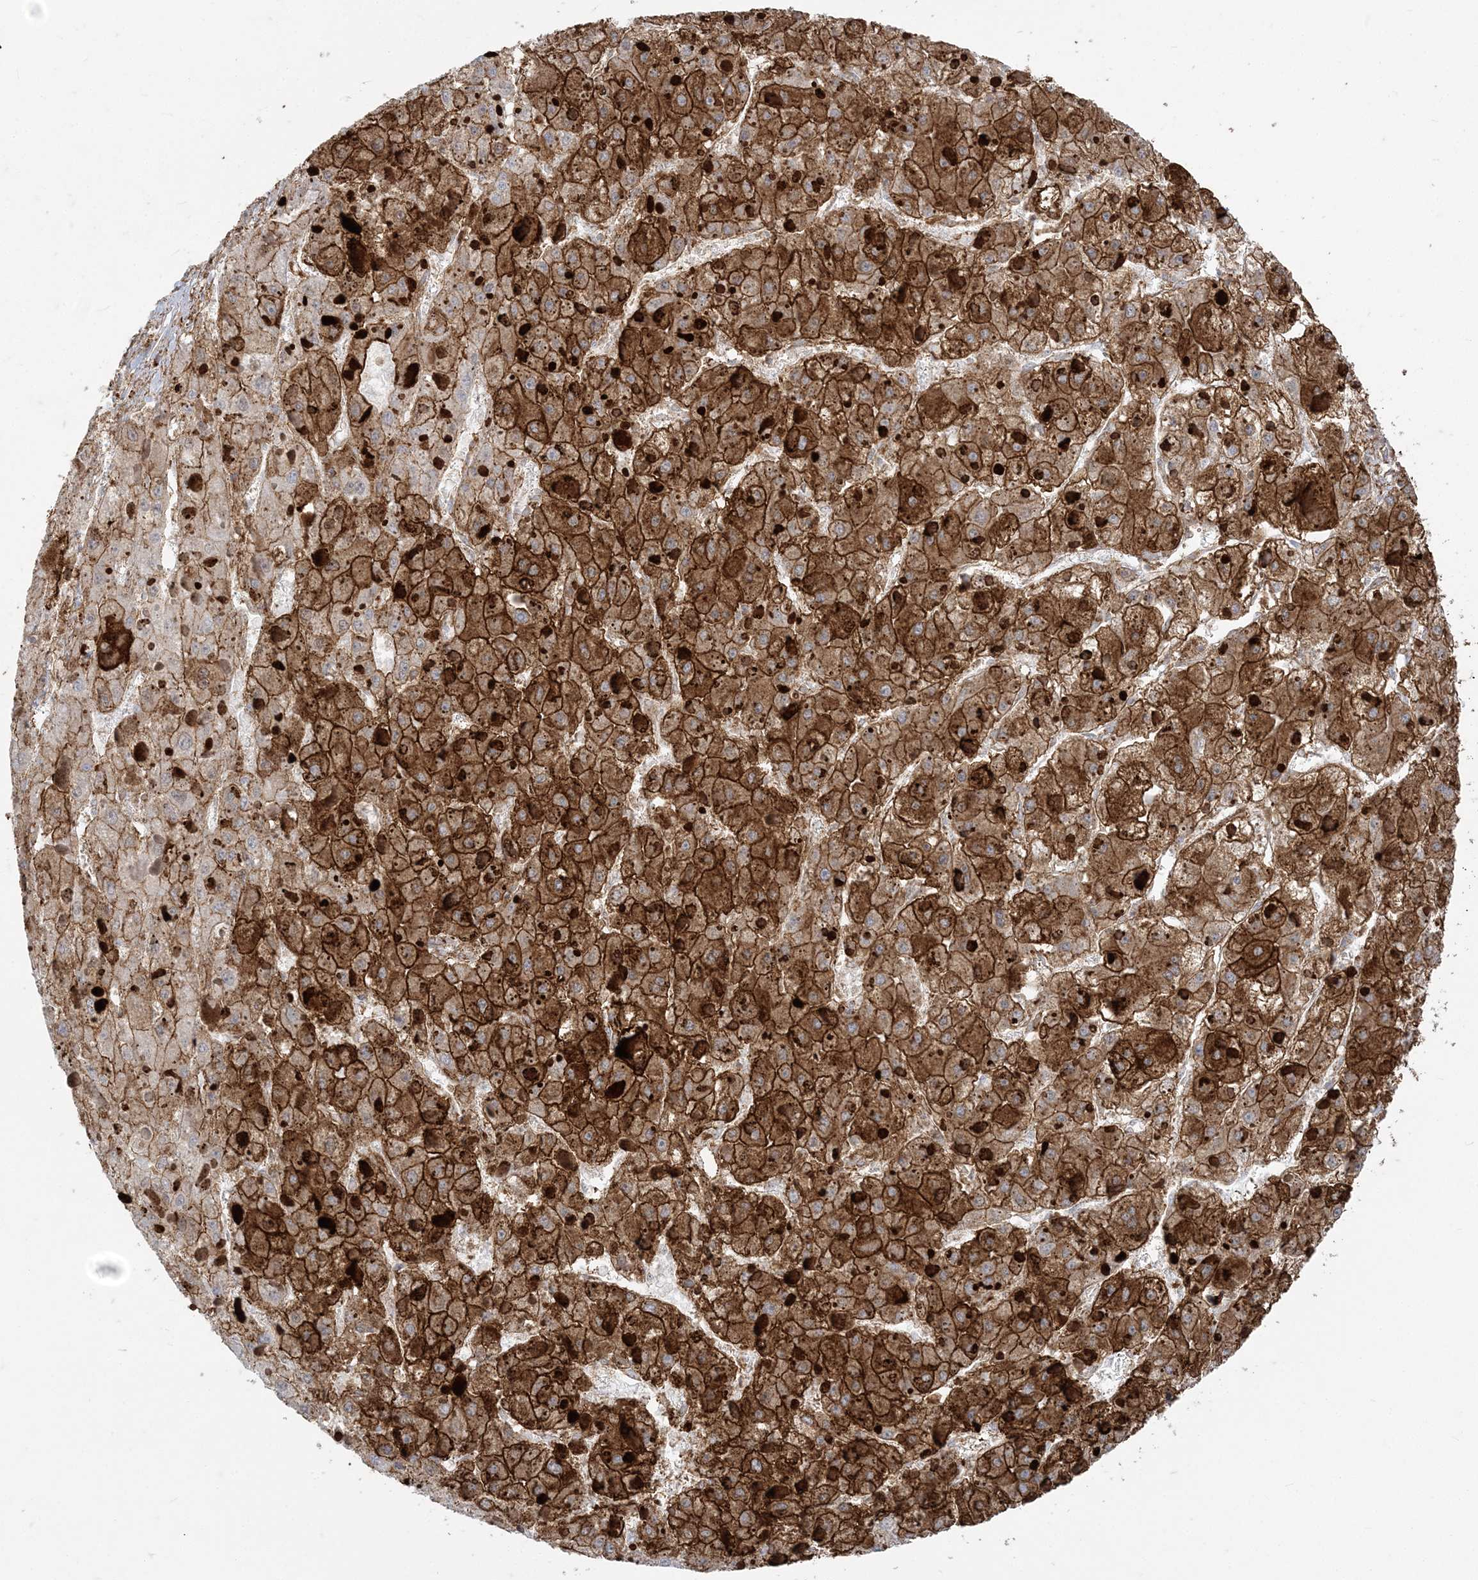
{"staining": {"intensity": "strong", "quantity": ">75%", "location": "cytoplasmic/membranous"}, "tissue": "liver cancer", "cell_type": "Tumor cells", "image_type": "cancer", "snomed": [{"axis": "morphology", "description": "Carcinoma, Hepatocellular, NOS"}, {"axis": "topography", "description": "Liver"}], "caption": "Immunohistochemical staining of human liver cancer exhibits strong cytoplasmic/membranous protein positivity in approximately >75% of tumor cells.", "gene": "DERL3", "patient": {"sex": "female", "age": 73}}